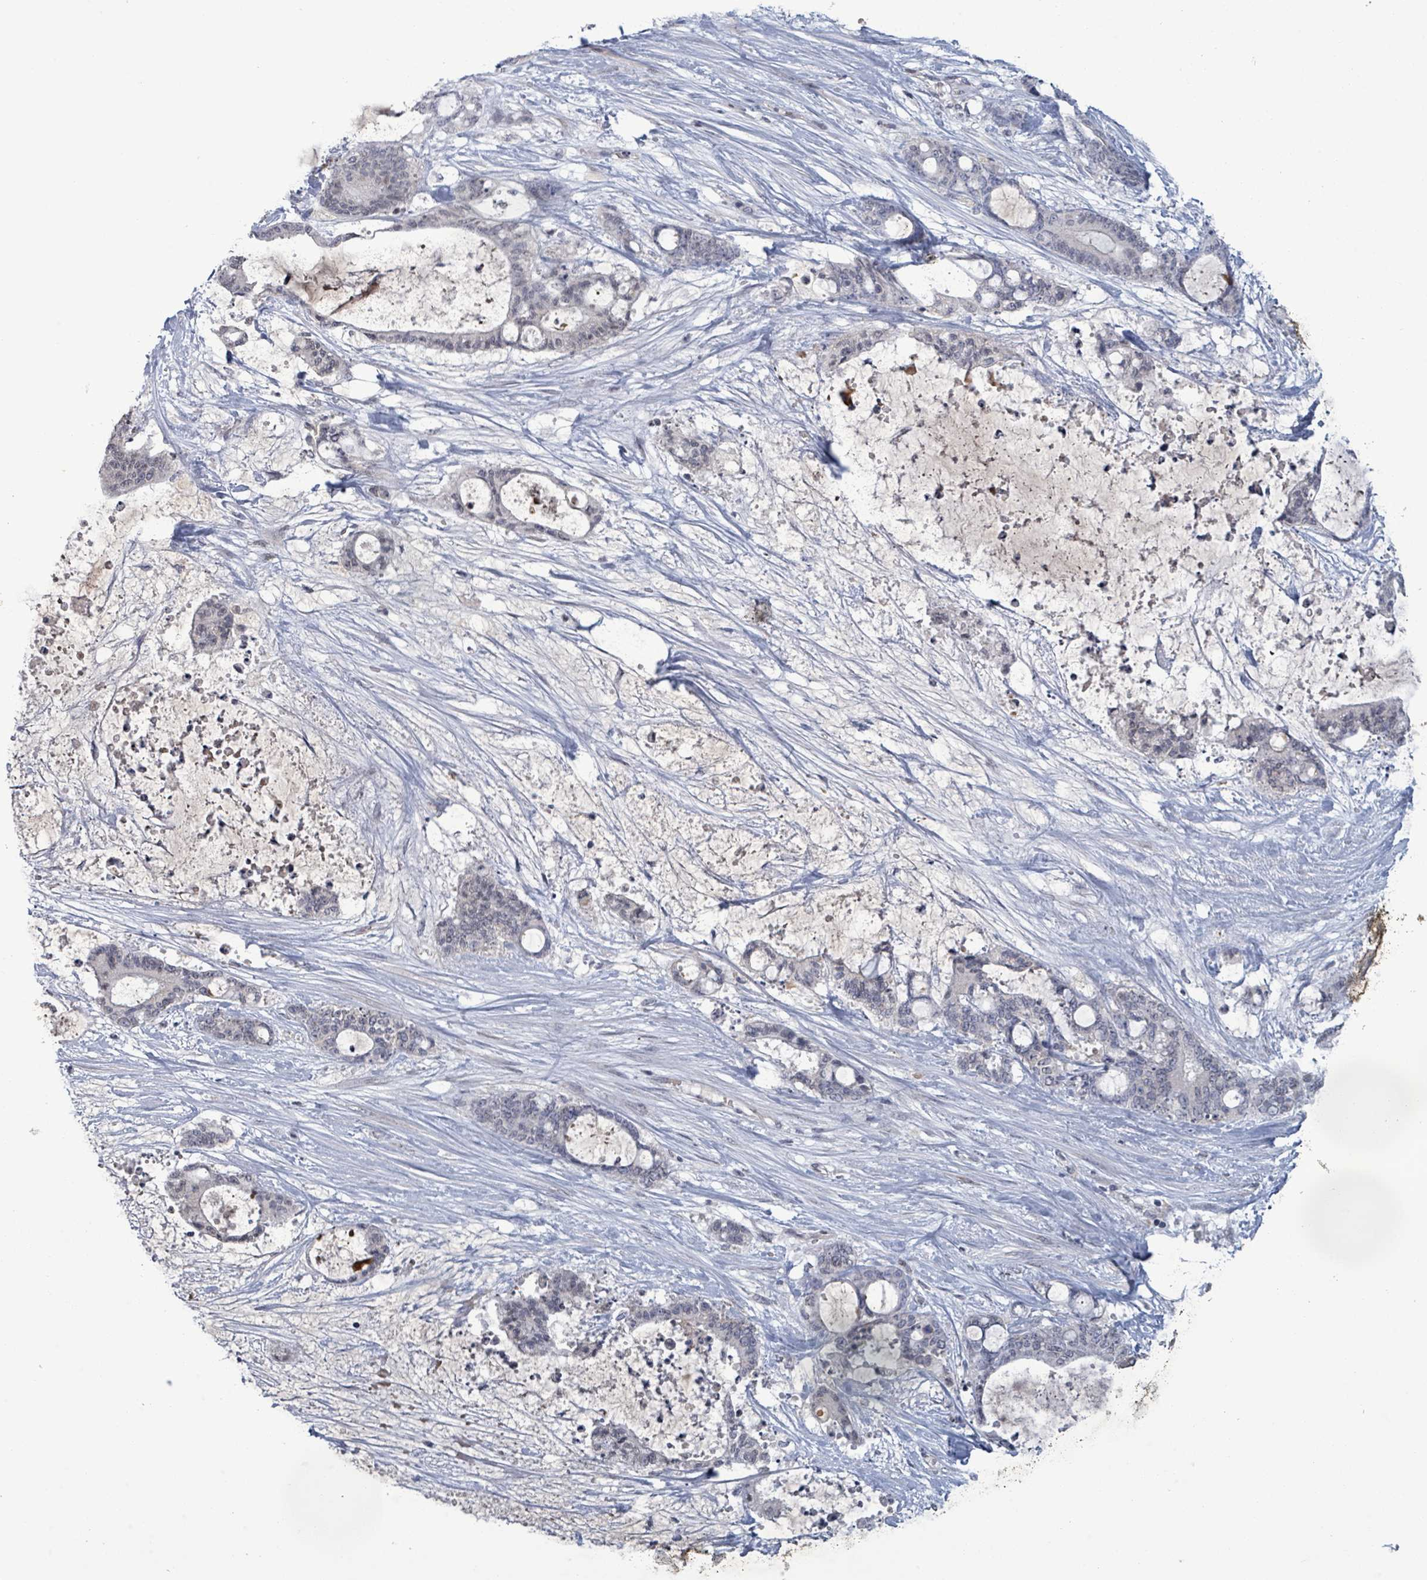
{"staining": {"intensity": "negative", "quantity": "none", "location": "none"}, "tissue": "liver cancer", "cell_type": "Tumor cells", "image_type": "cancer", "snomed": [{"axis": "morphology", "description": "Normal tissue, NOS"}, {"axis": "morphology", "description": "Cholangiocarcinoma"}, {"axis": "topography", "description": "Liver"}, {"axis": "topography", "description": "Peripheral nerve tissue"}], "caption": "Tumor cells are negative for protein expression in human liver cancer. The staining was performed using DAB (3,3'-diaminobenzidine) to visualize the protein expression in brown, while the nuclei were stained in blue with hematoxylin (Magnification: 20x).", "gene": "GRM8", "patient": {"sex": "female", "age": 73}}